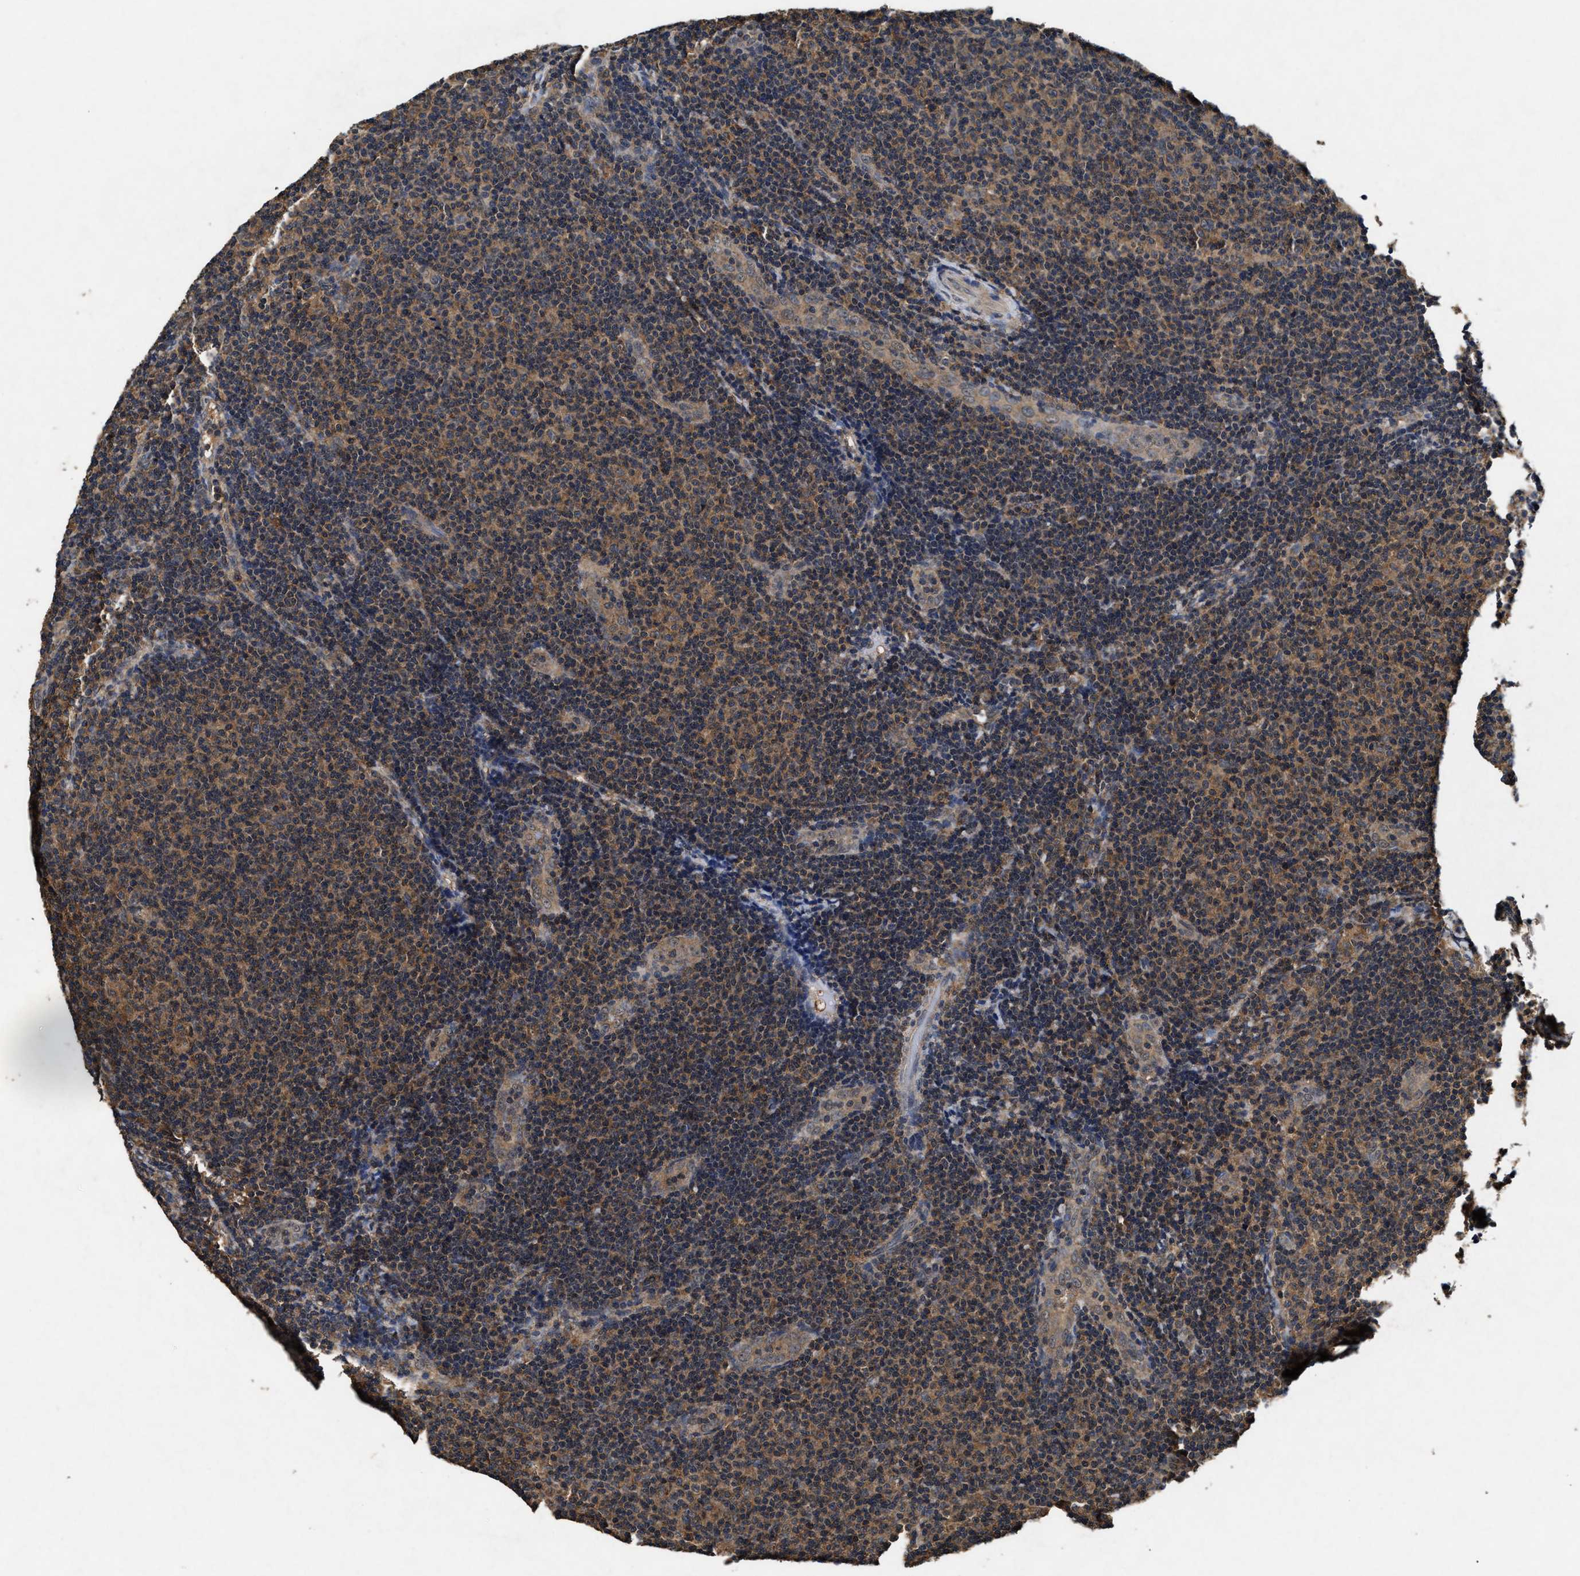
{"staining": {"intensity": "moderate", "quantity": ">75%", "location": "cytoplasmic/membranous"}, "tissue": "lymphoma", "cell_type": "Tumor cells", "image_type": "cancer", "snomed": [{"axis": "morphology", "description": "Malignant lymphoma, non-Hodgkin's type, Low grade"}, {"axis": "topography", "description": "Lymph node"}], "caption": "Immunohistochemistry (IHC) of malignant lymphoma, non-Hodgkin's type (low-grade) demonstrates medium levels of moderate cytoplasmic/membranous positivity in about >75% of tumor cells.", "gene": "PDAP1", "patient": {"sex": "male", "age": 83}}